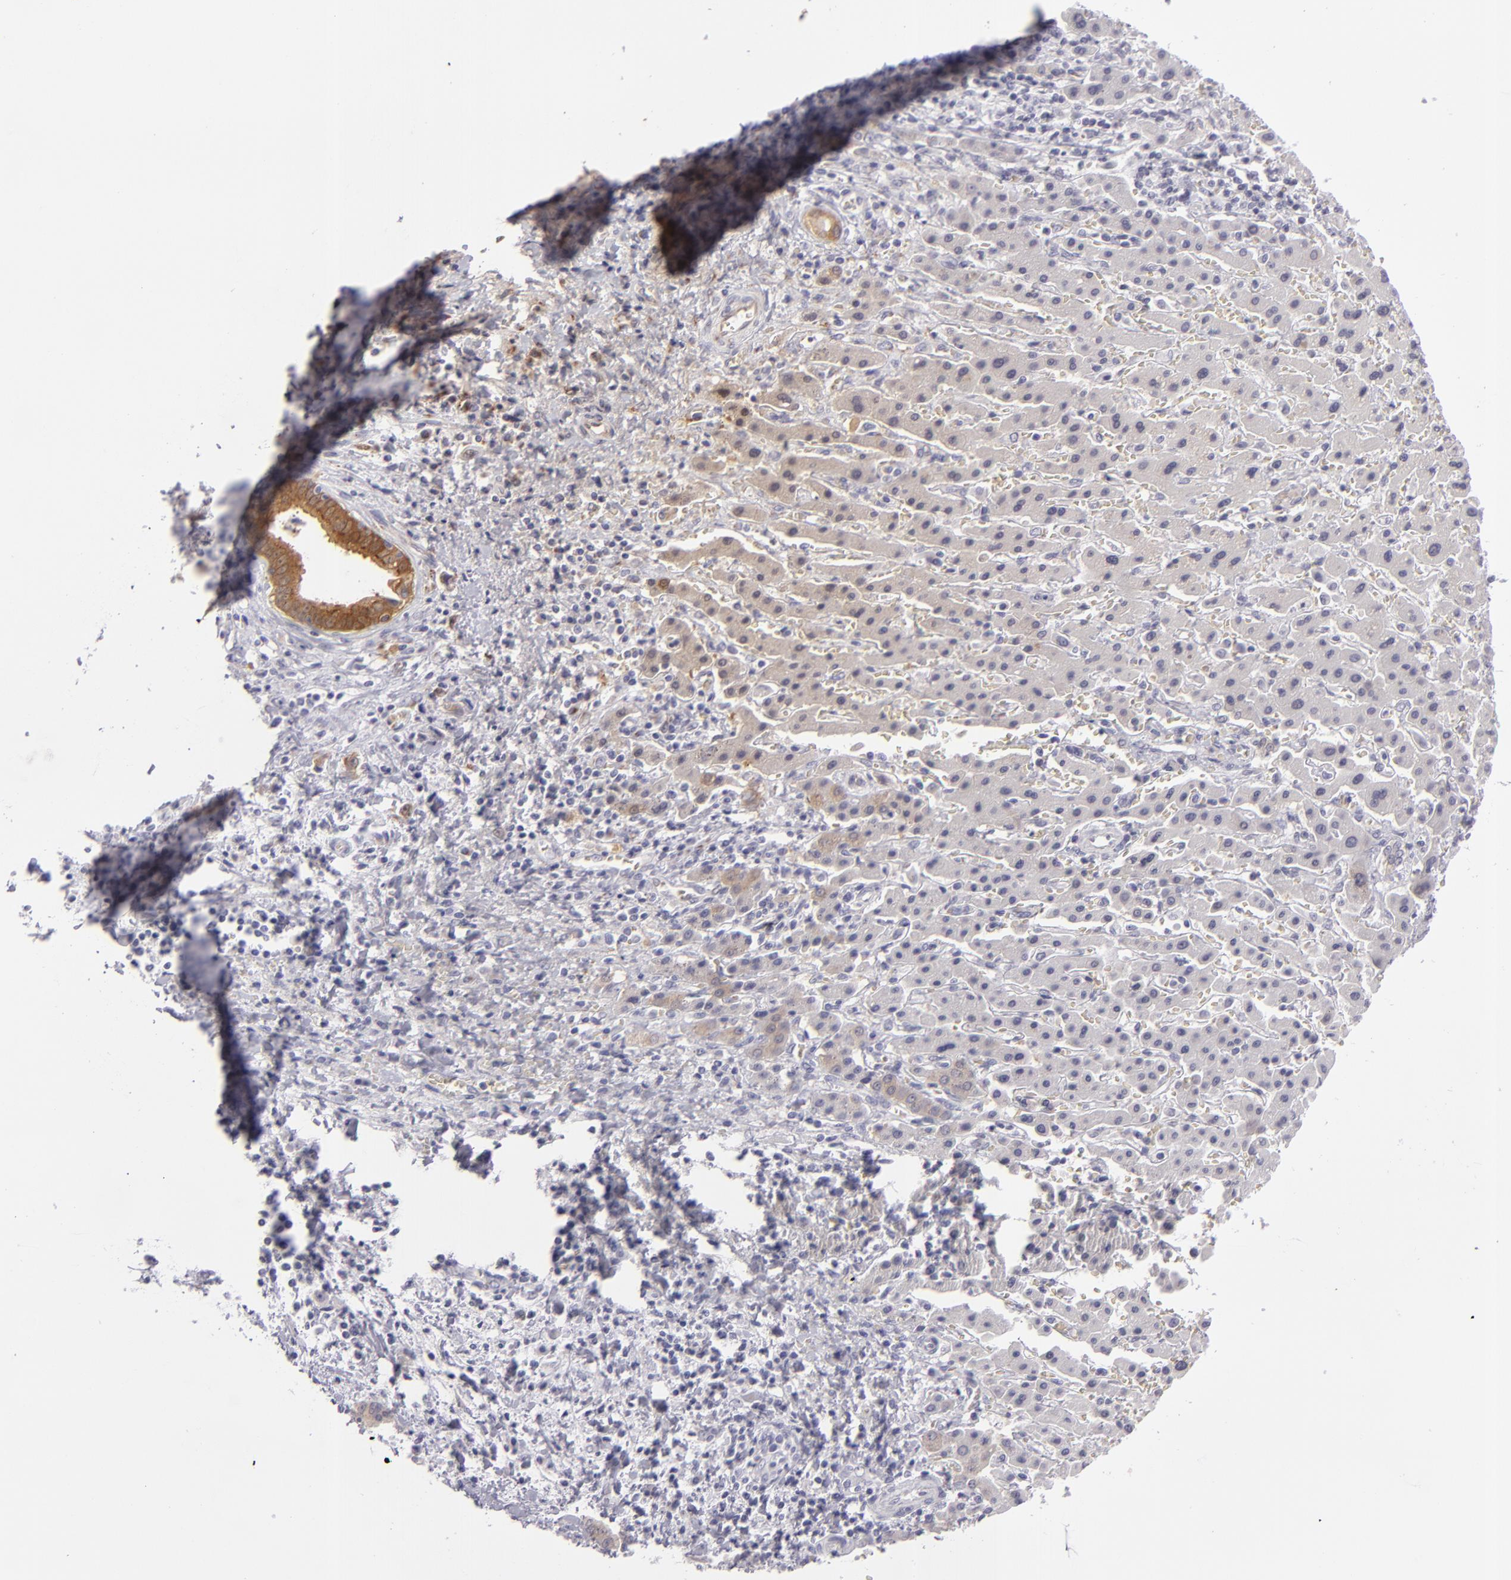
{"staining": {"intensity": "strong", "quantity": ">75%", "location": "cytoplasmic/membranous"}, "tissue": "liver cancer", "cell_type": "Tumor cells", "image_type": "cancer", "snomed": [{"axis": "morphology", "description": "Cholangiocarcinoma"}, {"axis": "topography", "description": "Liver"}], "caption": "Tumor cells show strong cytoplasmic/membranous staining in approximately >75% of cells in liver cholangiocarcinoma.", "gene": "SH2D4A", "patient": {"sex": "male", "age": 57}}